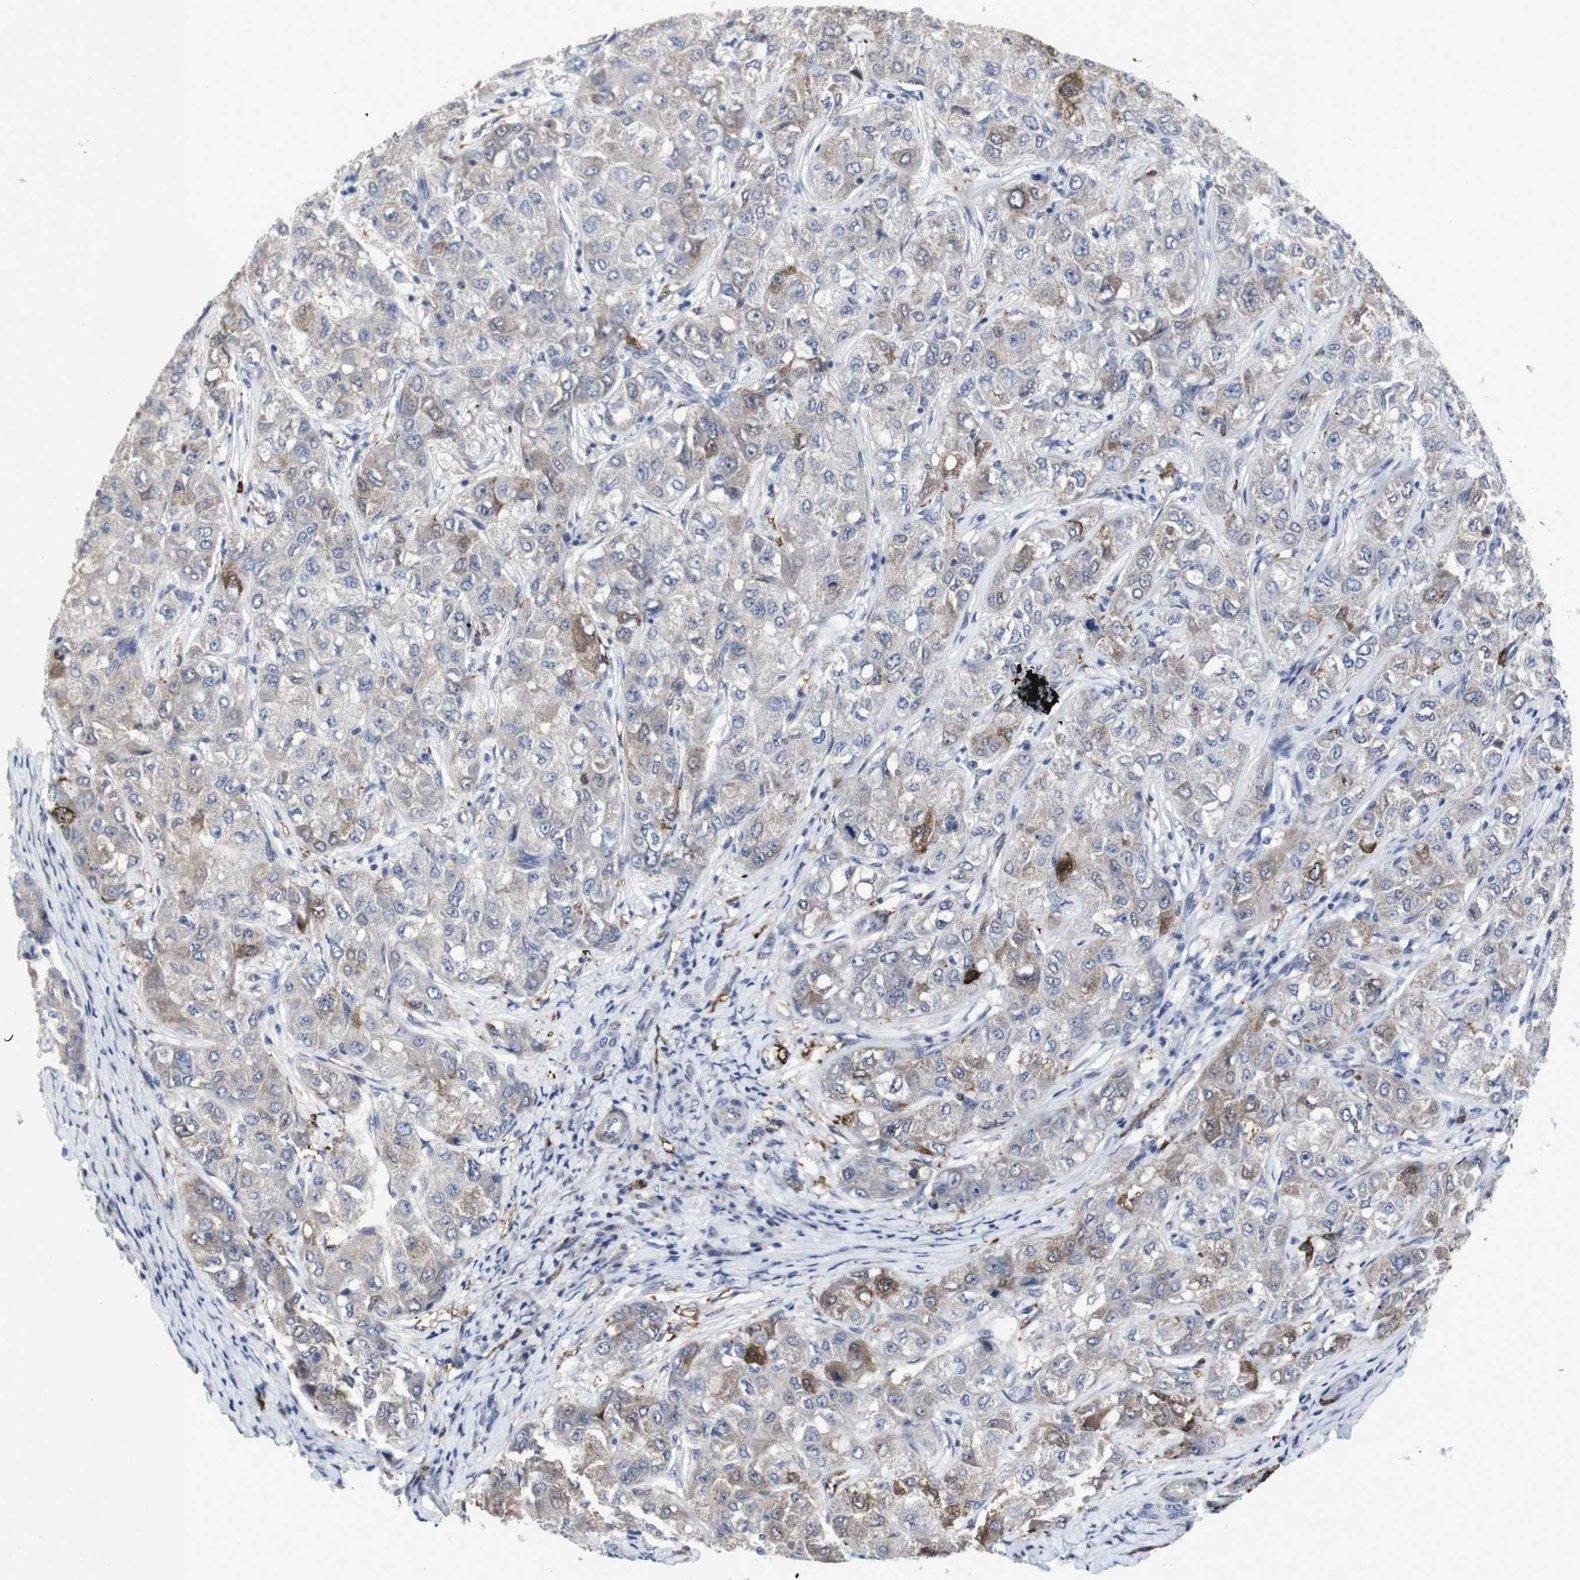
{"staining": {"intensity": "moderate", "quantity": "<25%", "location": "cytoplasmic/membranous"}, "tissue": "liver cancer", "cell_type": "Tumor cells", "image_type": "cancer", "snomed": [{"axis": "morphology", "description": "Carcinoma, Hepatocellular, NOS"}, {"axis": "topography", "description": "Liver"}], "caption": "Immunohistochemical staining of liver hepatocellular carcinoma shows moderate cytoplasmic/membranous protein staining in approximately <25% of tumor cells.", "gene": "SNCG", "patient": {"sex": "male", "age": 80}}